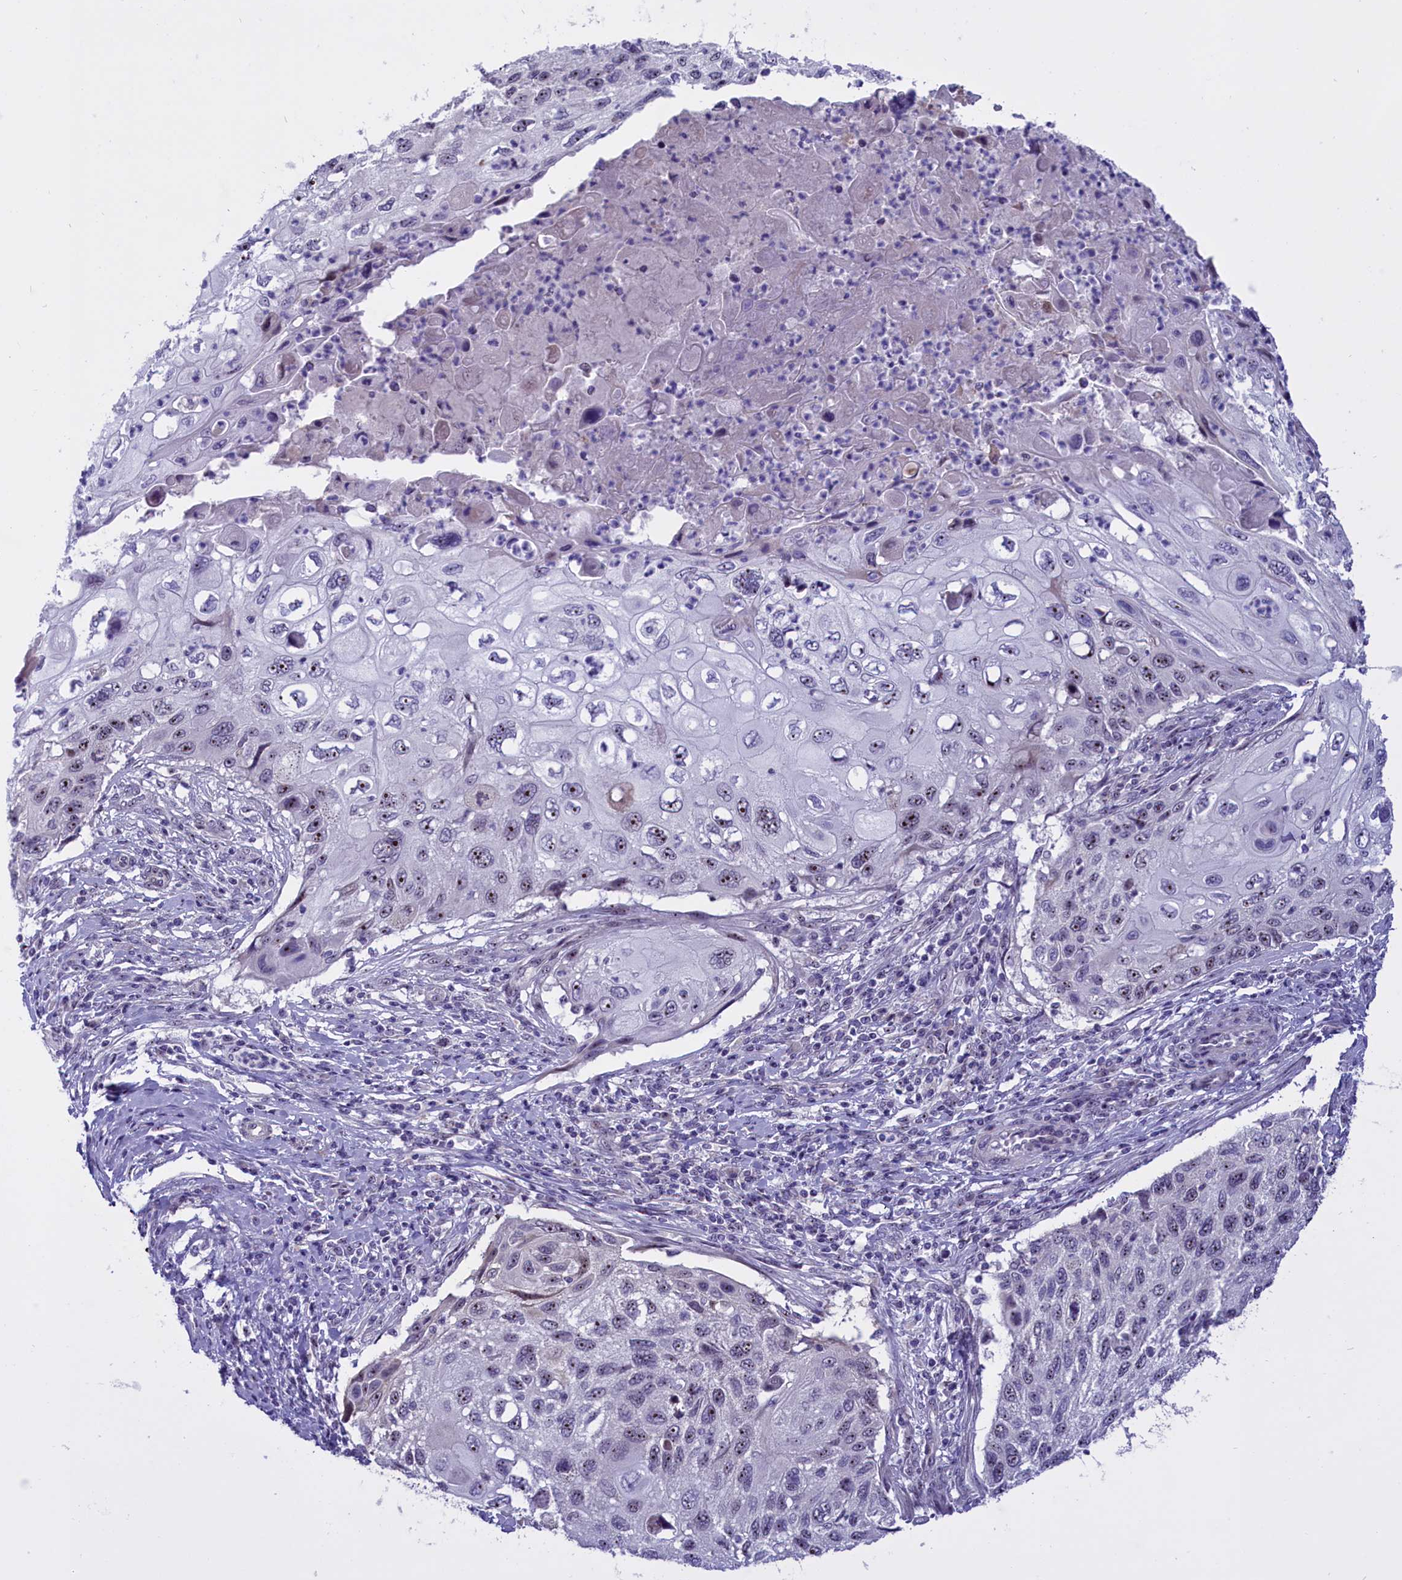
{"staining": {"intensity": "moderate", "quantity": "<25%", "location": "nuclear"}, "tissue": "cervical cancer", "cell_type": "Tumor cells", "image_type": "cancer", "snomed": [{"axis": "morphology", "description": "Squamous cell carcinoma, NOS"}, {"axis": "topography", "description": "Cervix"}], "caption": "Cervical squamous cell carcinoma stained with immunohistochemistry (IHC) exhibits moderate nuclear positivity in about <25% of tumor cells.", "gene": "TBL3", "patient": {"sex": "female", "age": 70}}